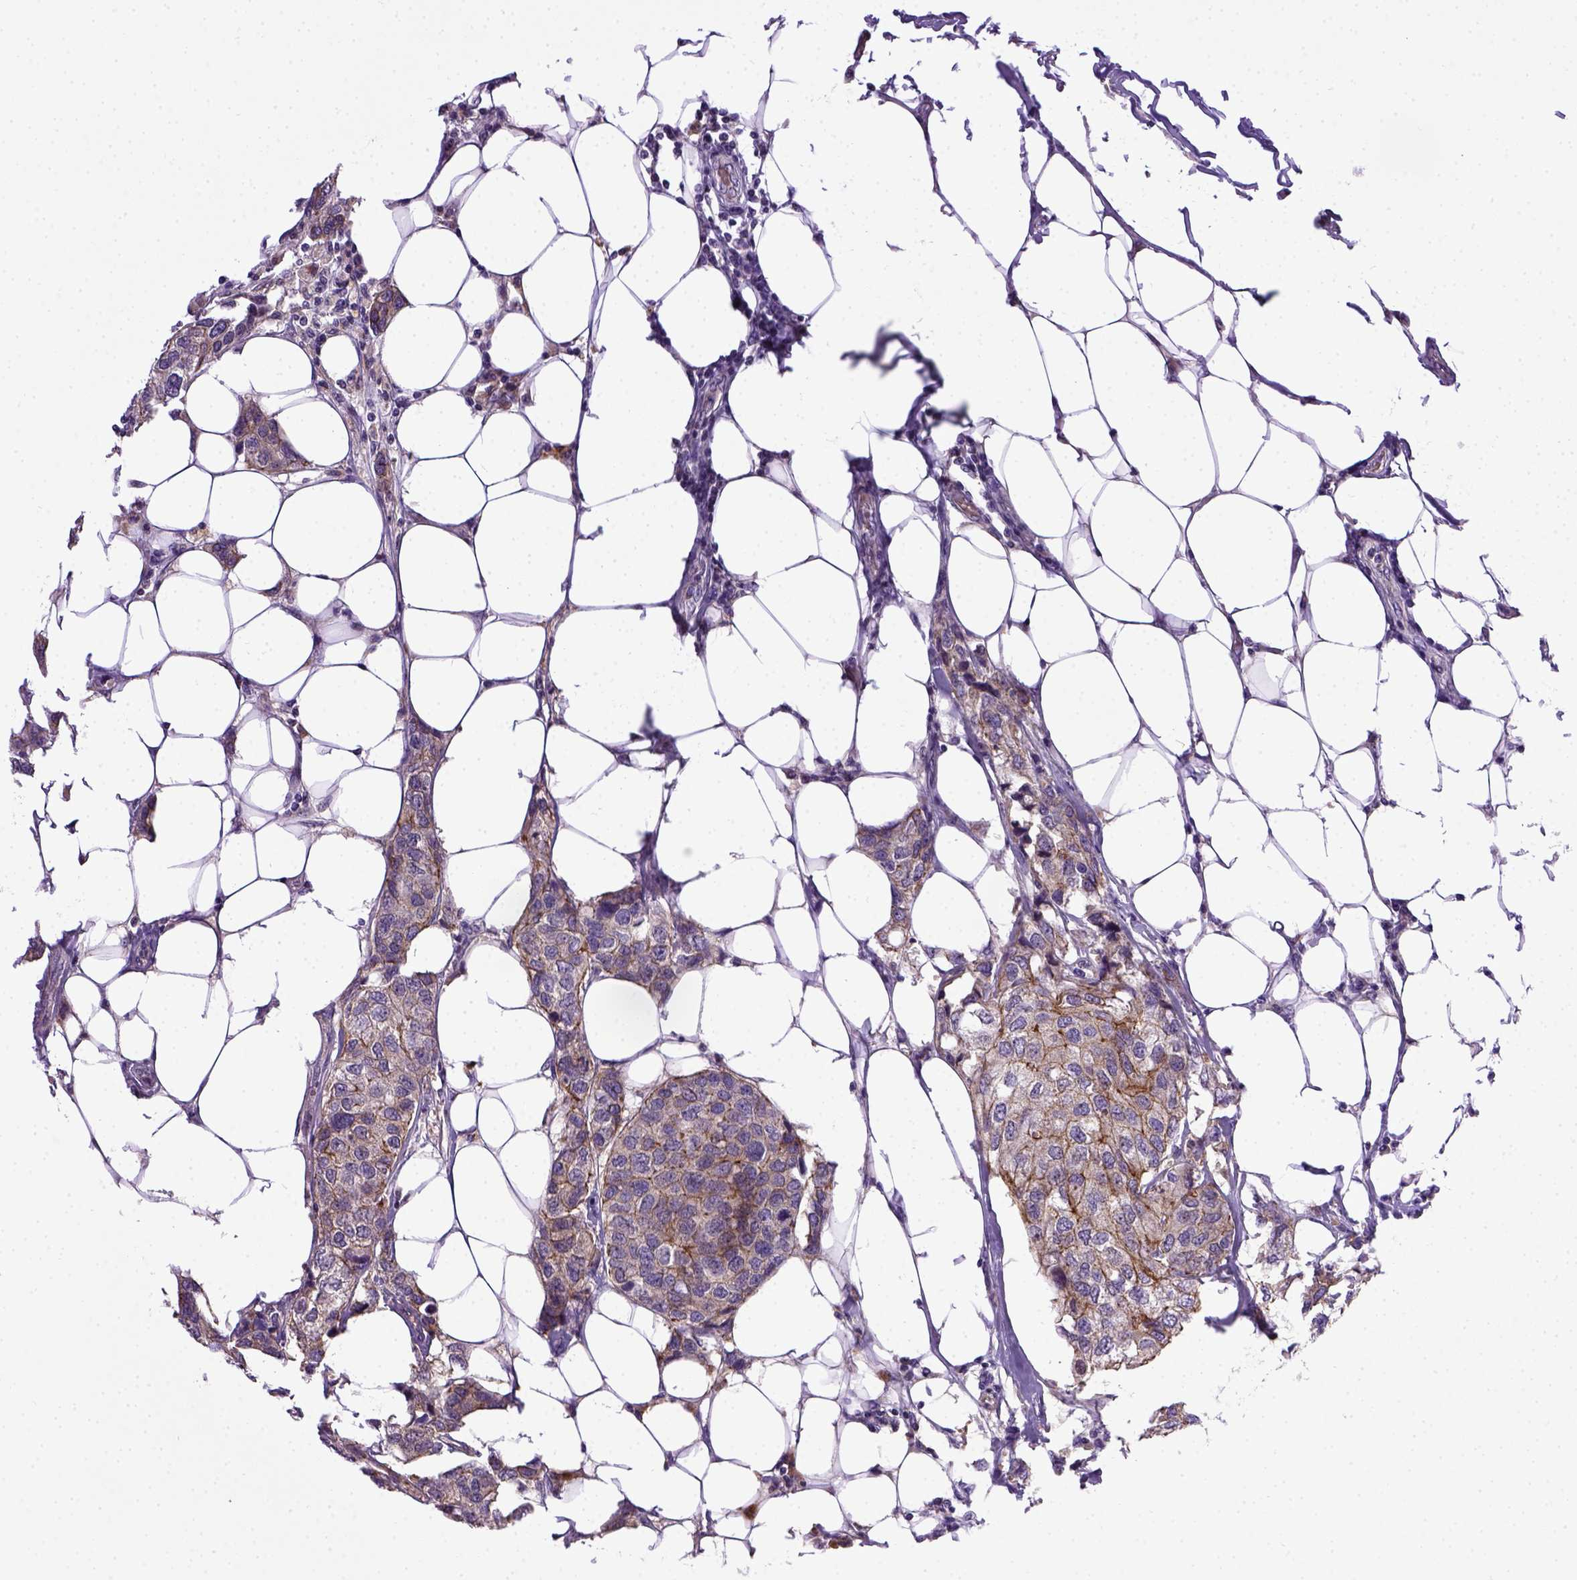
{"staining": {"intensity": "weak", "quantity": "25%-75%", "location": "cytoplasmic/membranous"}, "tissue": "breast cancer", "cell_type": "Tumor cells", "image_type": "cancer", "snomed": [{"axis": "morphology", "description": "Duct carcinoma"}, {"axis": "topography", "description": "Breast"}], "caption": "Breast infiltrating ductal carcinoma stained for a protein demonstrates weak cytoplasmic/membranous positivity in tumor cells. (DAB IHC, brown staining for protein, blue staining for nuclei).", "gene": "CDH1", "patient": {"sex": "female", "age": 80}}